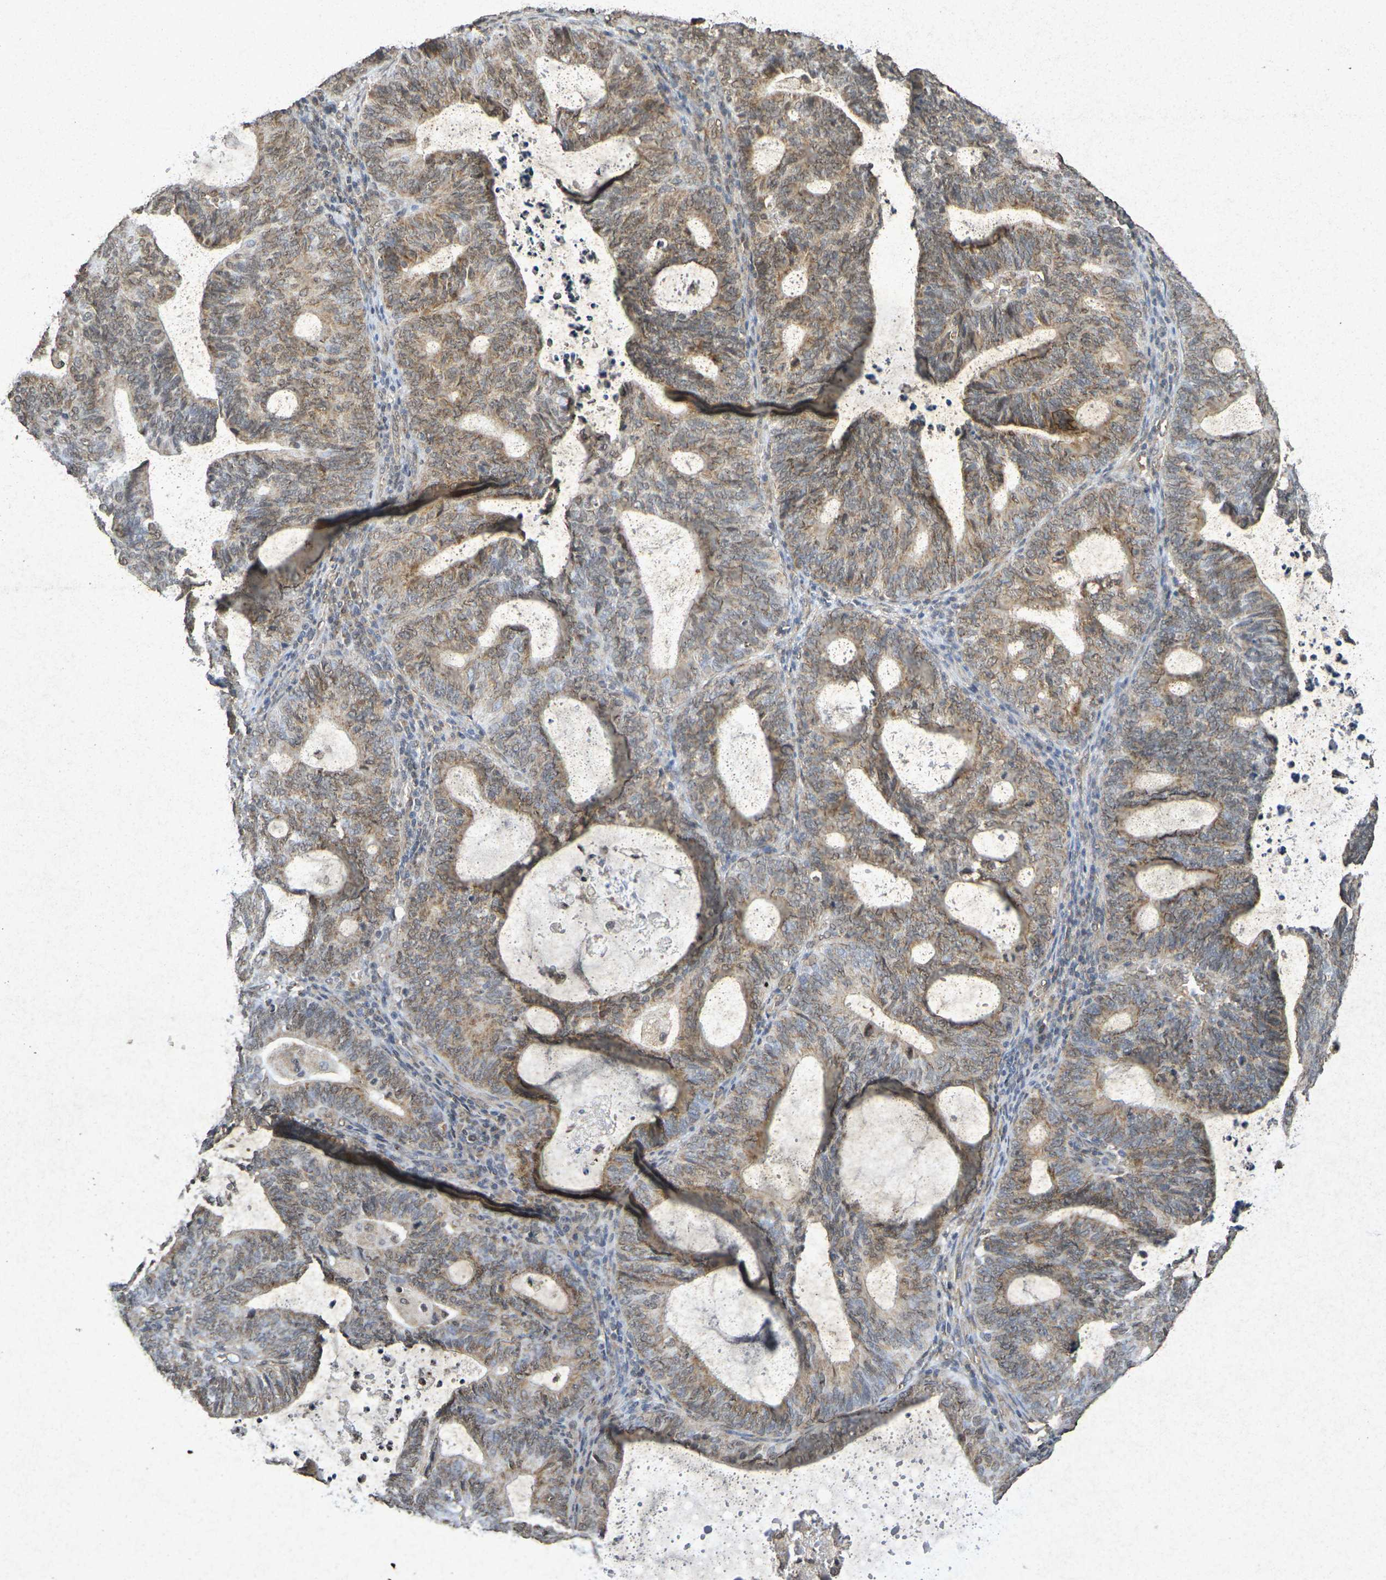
{"staining": {"intensity": "moderate", "quantity": ">75%", "location": "cytoplasmic/membranous,nuclear"}, "tissue": "endometrial cancer", "cell_type": "Tumor cells", "image_type": "cancer", "snomed": [{"axis": "morphology", "description": "Adenocarcinoma, NOS"}, {"axis": "topography", "description": "Uterus"}], "caption": "Endometrial adenocarcinoma was stained to show a protein in brown. There is medium levels of moderate cytoplasmic/membranous and nuclear positivity in approximately >75% of tumor cells.", "gene": "GUCY1A2", "patient": {"sex": "female", "age": 83}}